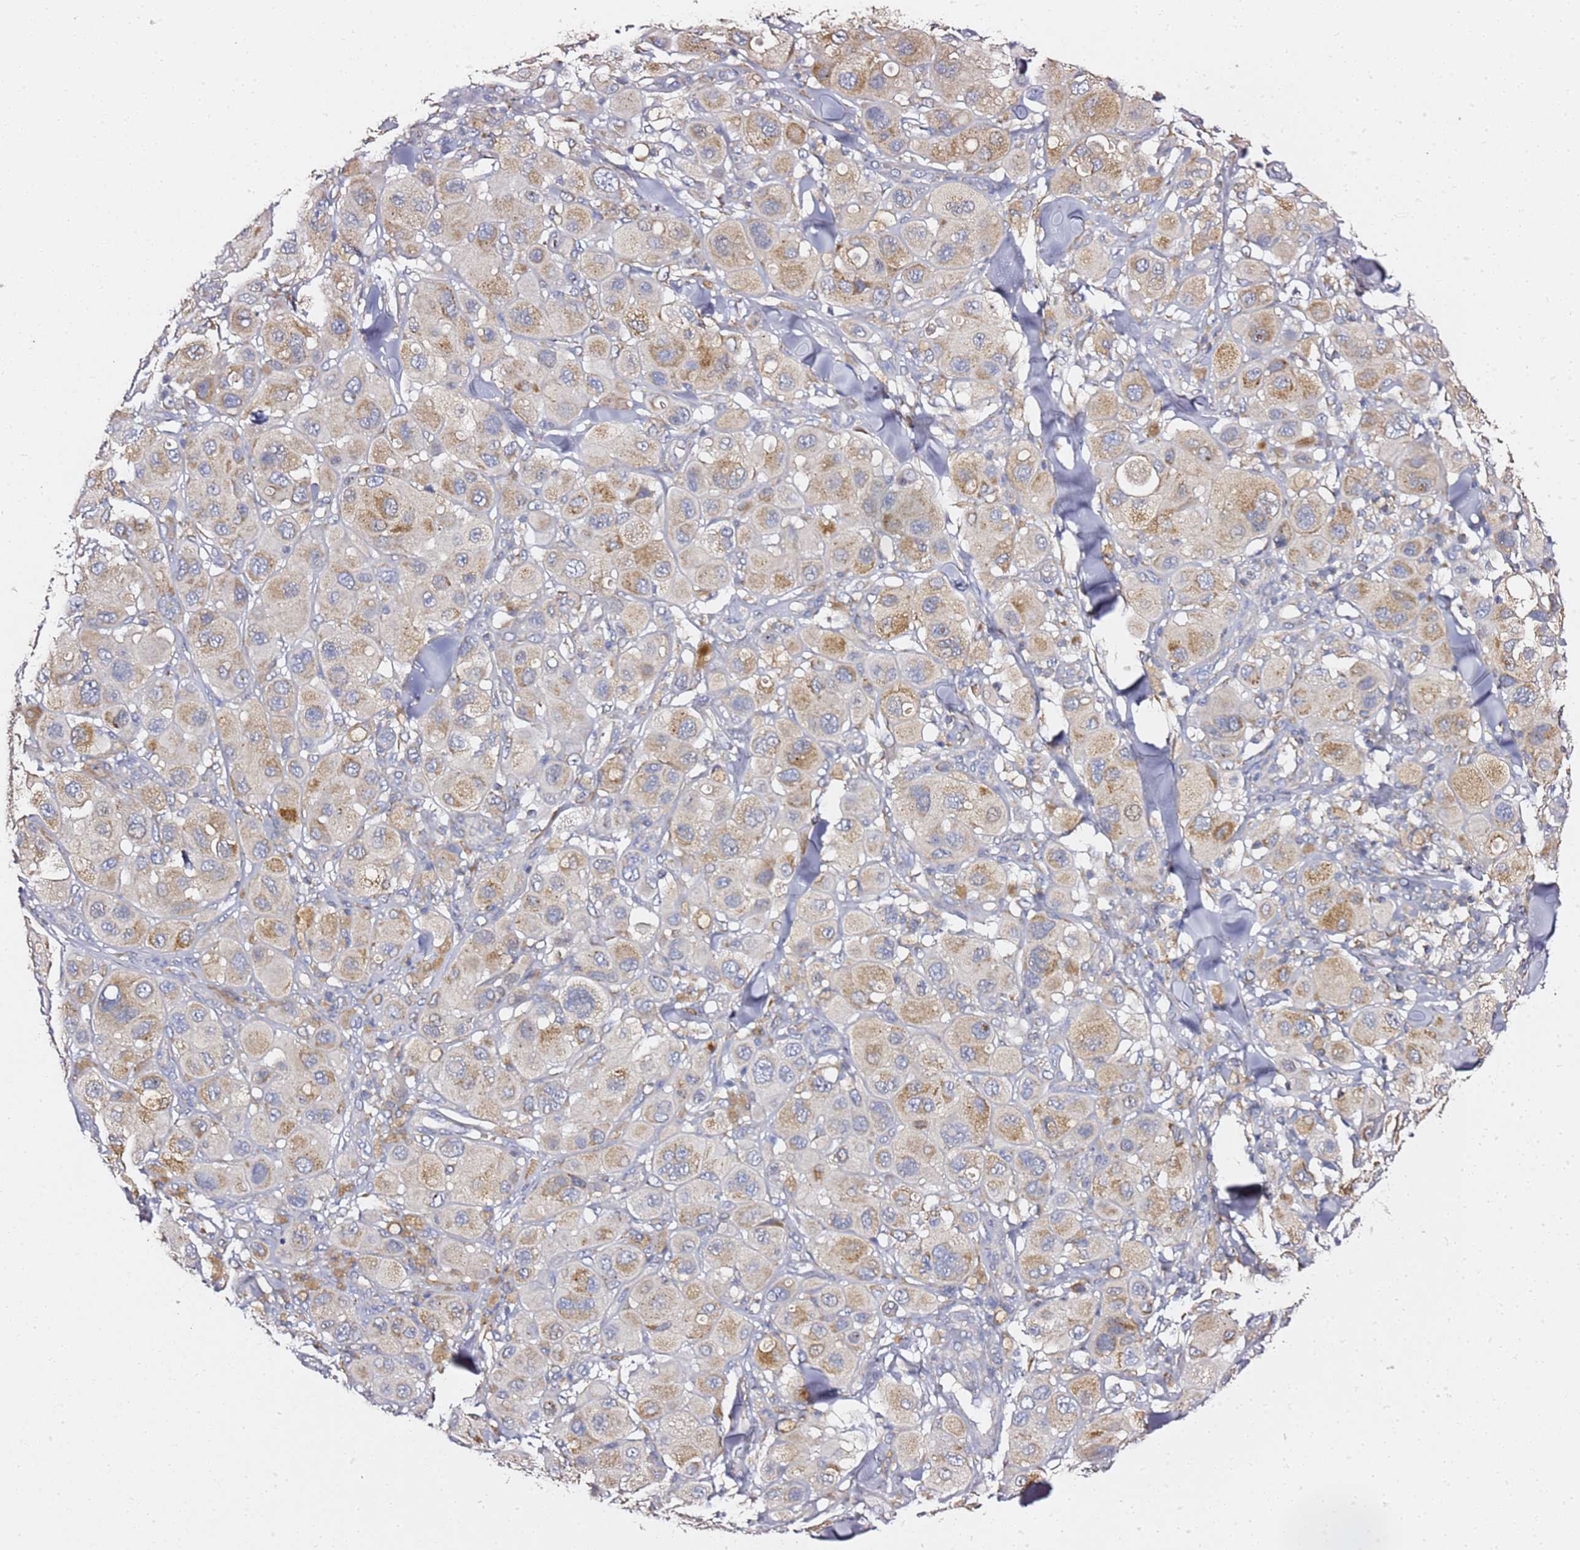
{"staining": {"intensity": "moderate", "quantity": "25%-75%", "location": "cytoplasmic/membranous"}, "tissue": "melanoma", "cell_type": "Tumor cells", "image_type": "cancer", "snomed": [{"axis": "morphology", "description": "Malignant melanoma, Metastatic site"}, {"axis": "topography", "description": "Skin"}], "caption": "An image of malignant melanoma (metastatic site) stained for a protein reveals moderate cytoplasmic/membranous brown staining in tumor cells.", "gene": "C19orf12", "patient": {"sex": "male", "age": 41}}